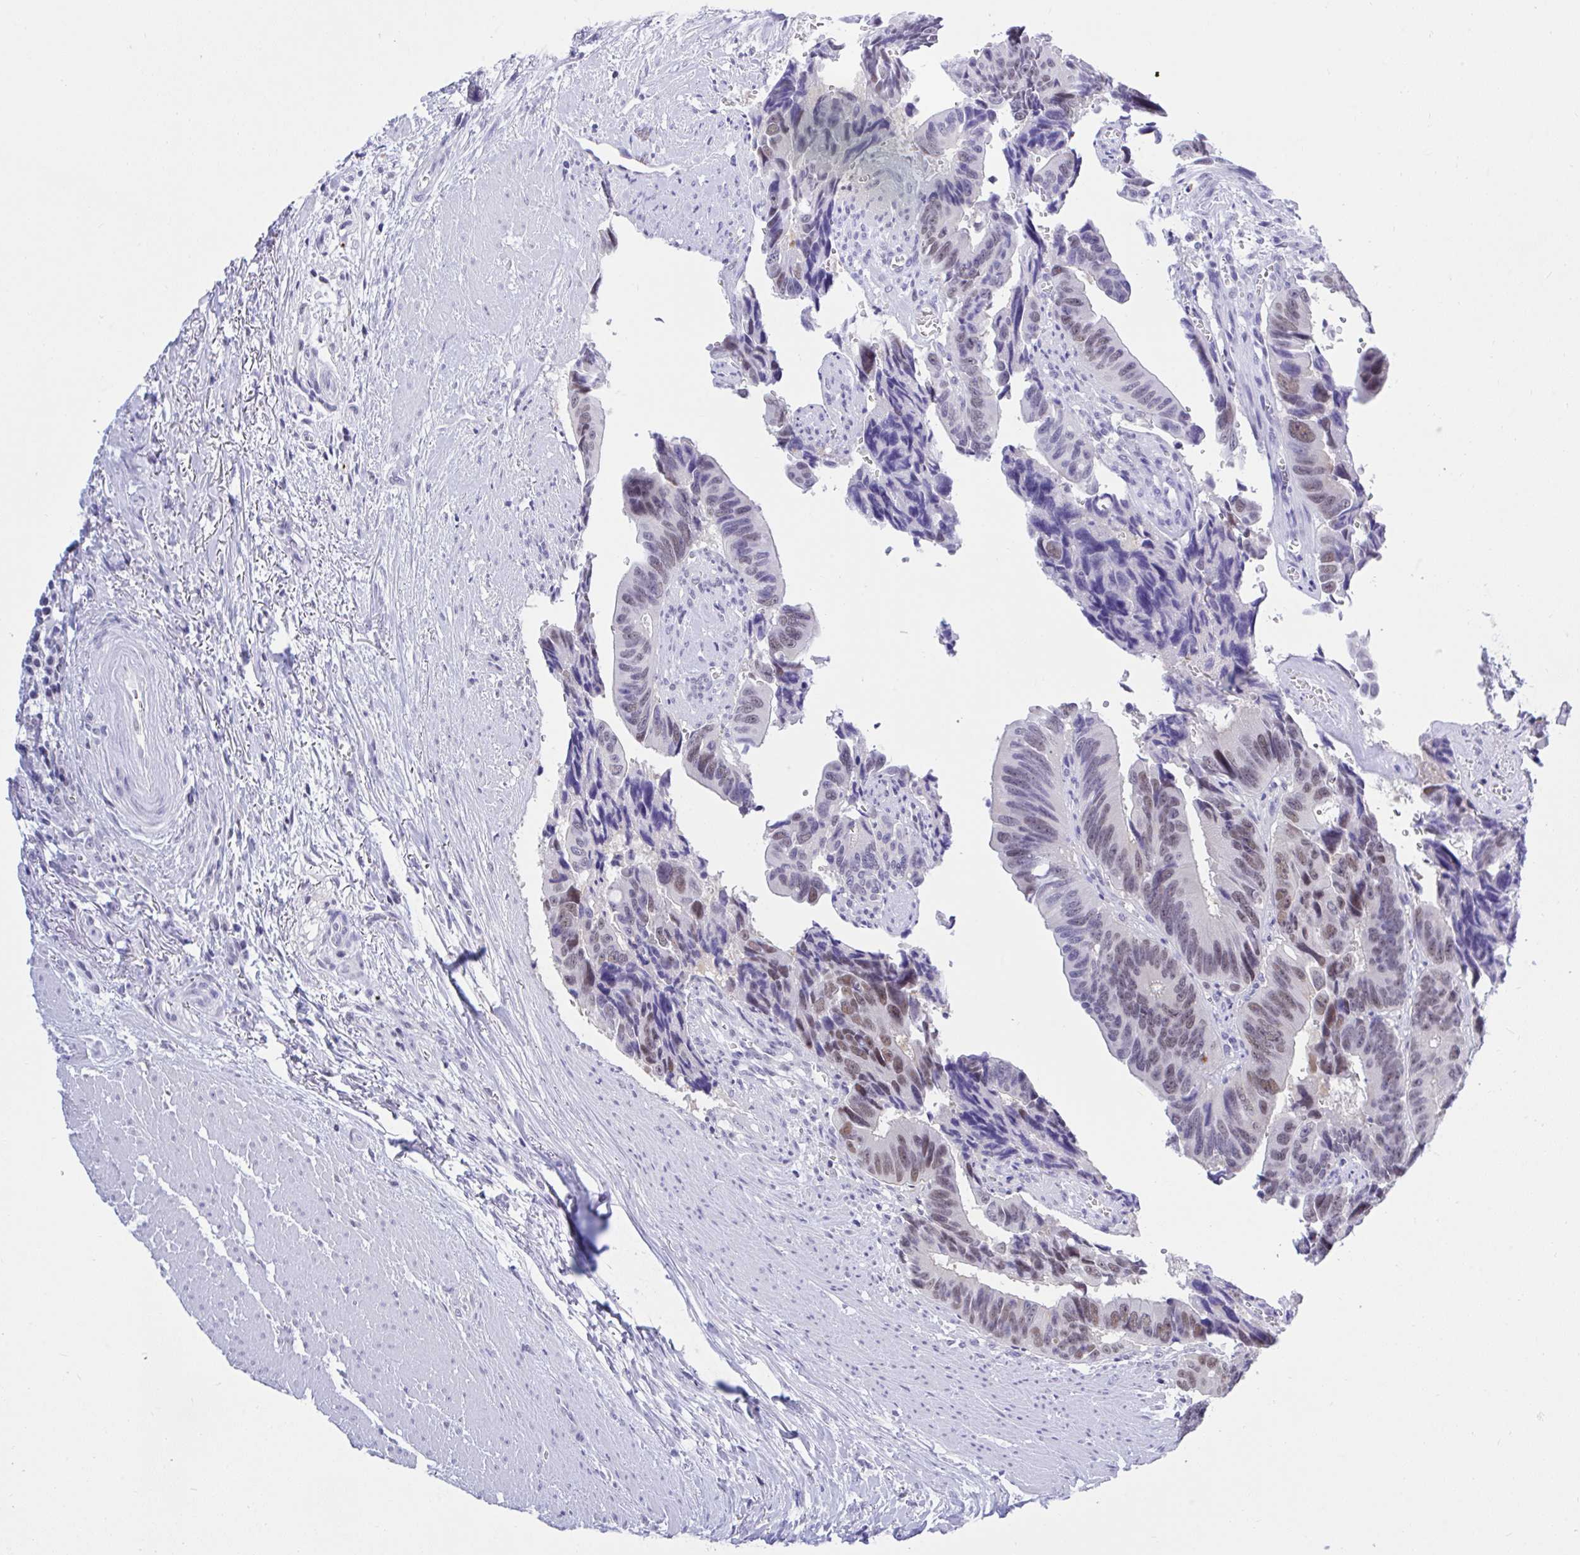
{"staining": {"intensity": "weak", "quantity": "25%-75%", "location": "nuclear"}, "tissue": "colorectal cancer", "cell_type": "Tumor cells", "image_type": "cancer", "snomed": [{"axis": "morphology", "description": "Adenocarcinoma, NOS"}, {"axis": "topography", "description": "Rectum"}], "caption": "Brown immunohistochemical staining in colorectal cancer (adenocarcinoma) exhibits weak nuclear expression in about 25%-75% of tumor cells.", "gene": "THOP1", "patient": {"sex": "male", "age": 76}}